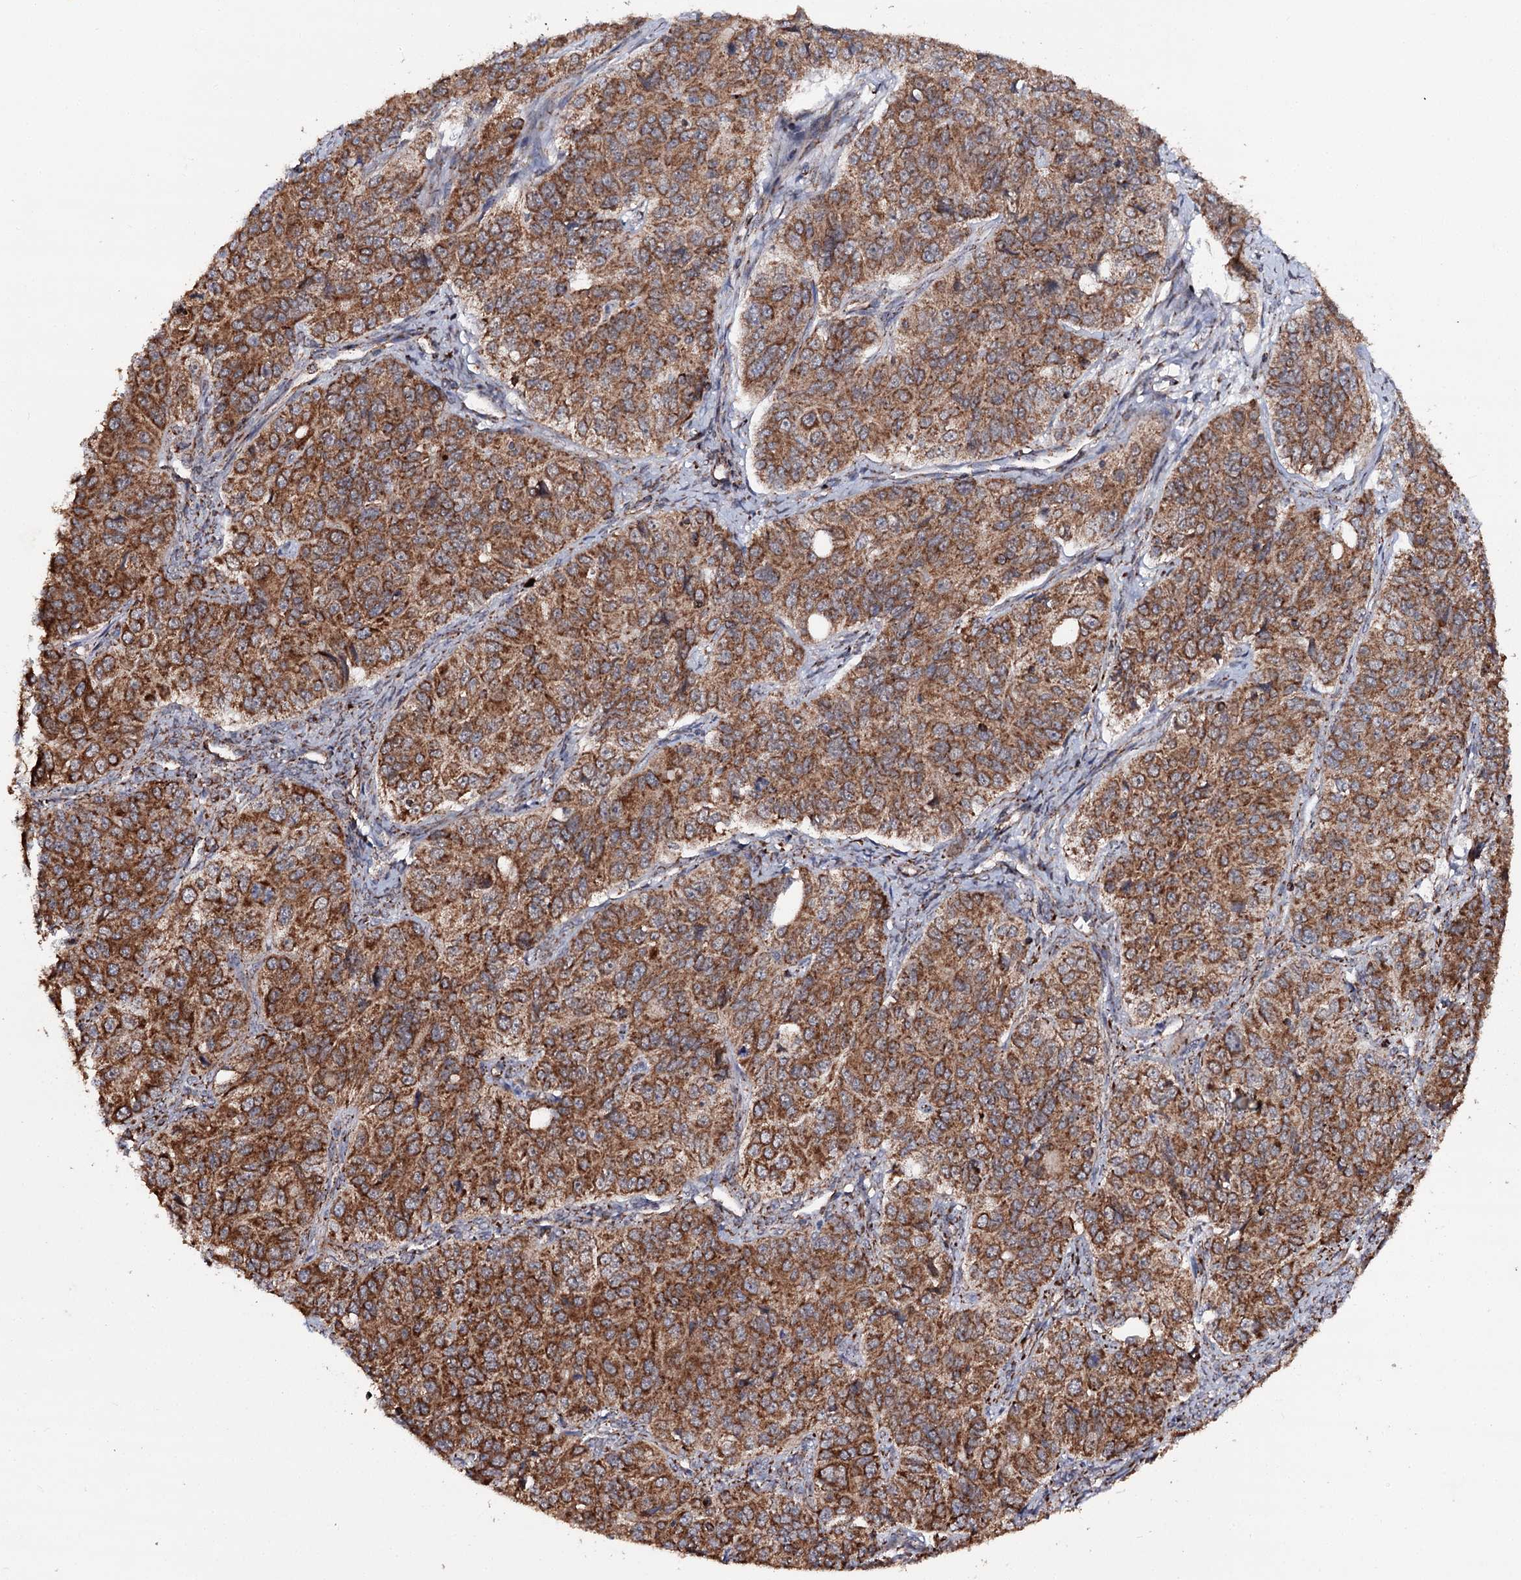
{"staining": {"intensity": "strong", "quantity": ">75%", "location": "cytoplasmic/membranous"}, "tissue": "ovarian cancer", "cell_type": "Tumor cells", "image_type": "cancer", "snomed": [{"axis": "morphology", "description": "Carcinoma, endometroid"}, {"axis": "topography", "description": "Ovary"}], "caption": "There is high levels of strong cytoplasmic/membranous expression in tumor cells of ovarian cancer (endometroid carcinoma), as demonstrated by immunohistochemical staining (brown color).", "gene": "FGFR1OP2", "patient": {"sex": "female", "age": 51}}